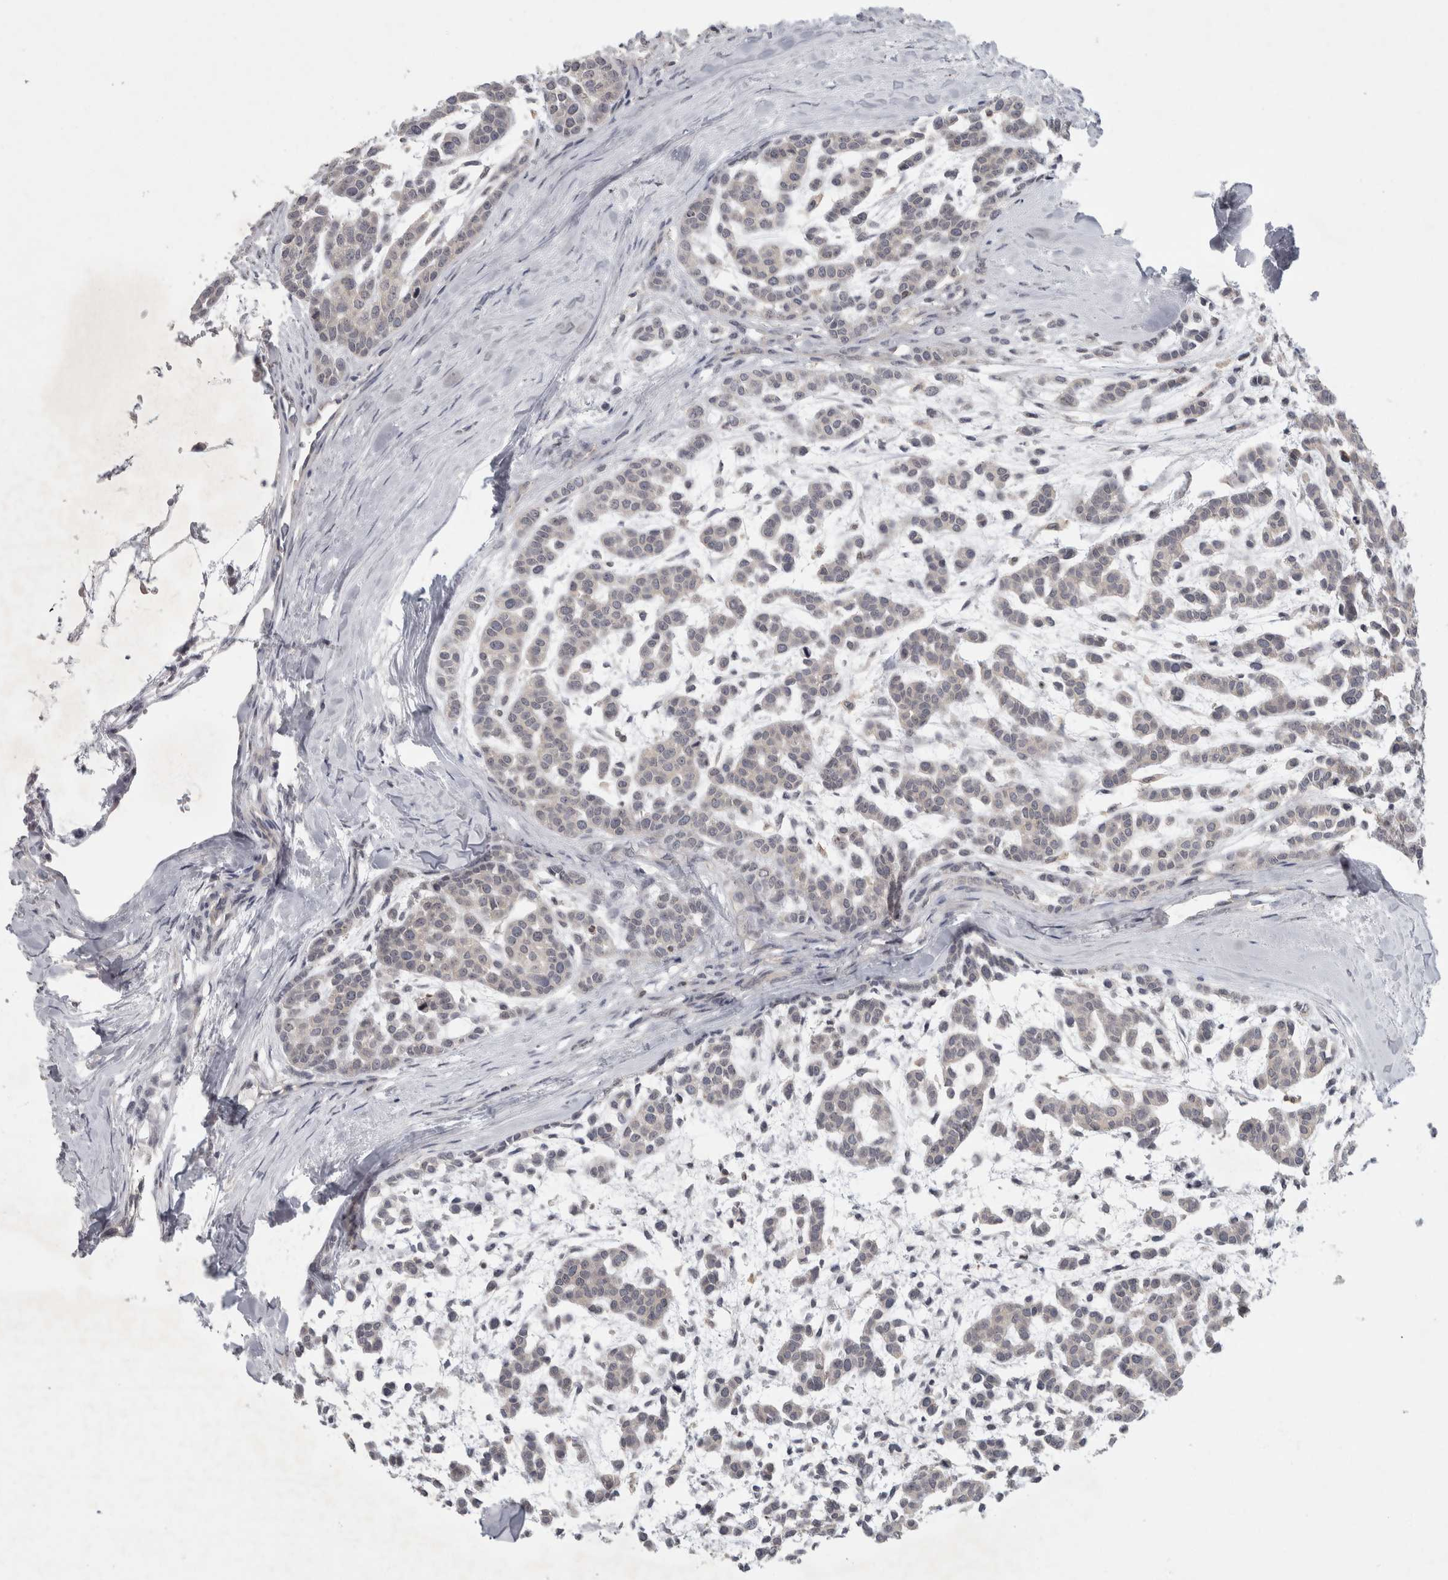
{"staining": {"intensity": "negative", "quantity": "none", "location": "none"}, "tissue": "head and neck cancer", "cell_type": "Tumor cells", "image_type": "cancer", "snomed": [{"axis": "morphology", "description": "Adenocarcinoma, NOS"}, {"axis": "morphology", "description": "Adenoma, NOS"}, {"axis": "topography", "description": "Head-Neck"}], "caption": "This is an immunohistochemistry (IHC) photomicrograph of head and neck adenocarcinoma. There is no positivity in tumor cells.", "gene": "RBM28", "patient": {"sex": "female", "age": 55}}